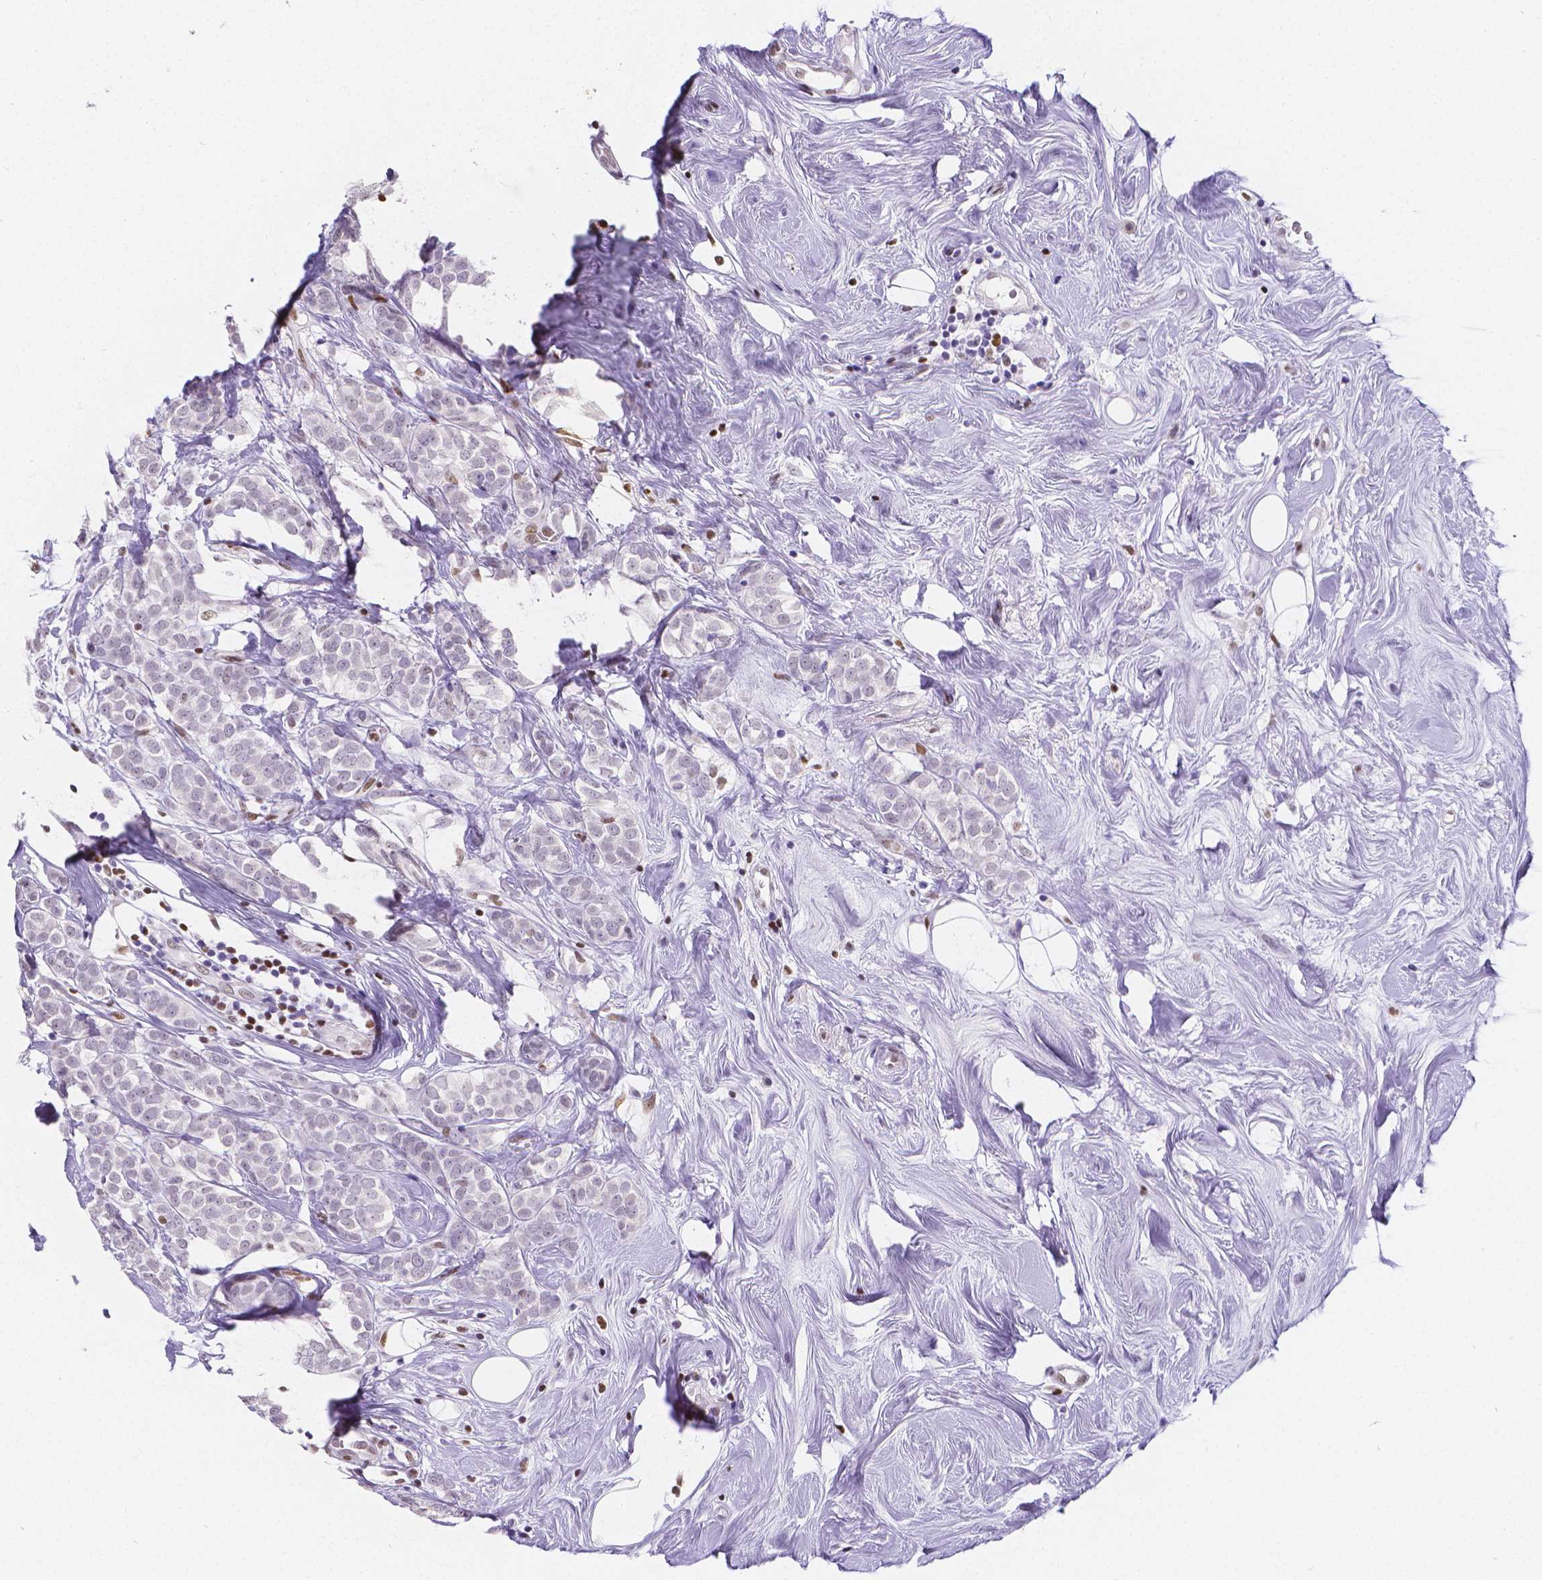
{"staining": {"intensity": "negative", "quantity": "none", "location": "none"}, "tissue": "breast cancer", "cell_type": "Tumor cells", "image_type": "cancer", "snomed": [{"axis": "morphology", "description": "Lobular carcinoma"}, {"axis": "topography", "description": "Breast"}], "caption": "The histopathology image shows no significant expression in tumor cells of breast cancer. (IHC, brightfield microscopy, high magnification).", "gene": "MEF2C", "patient": {"sex": "female", "age": 49}}